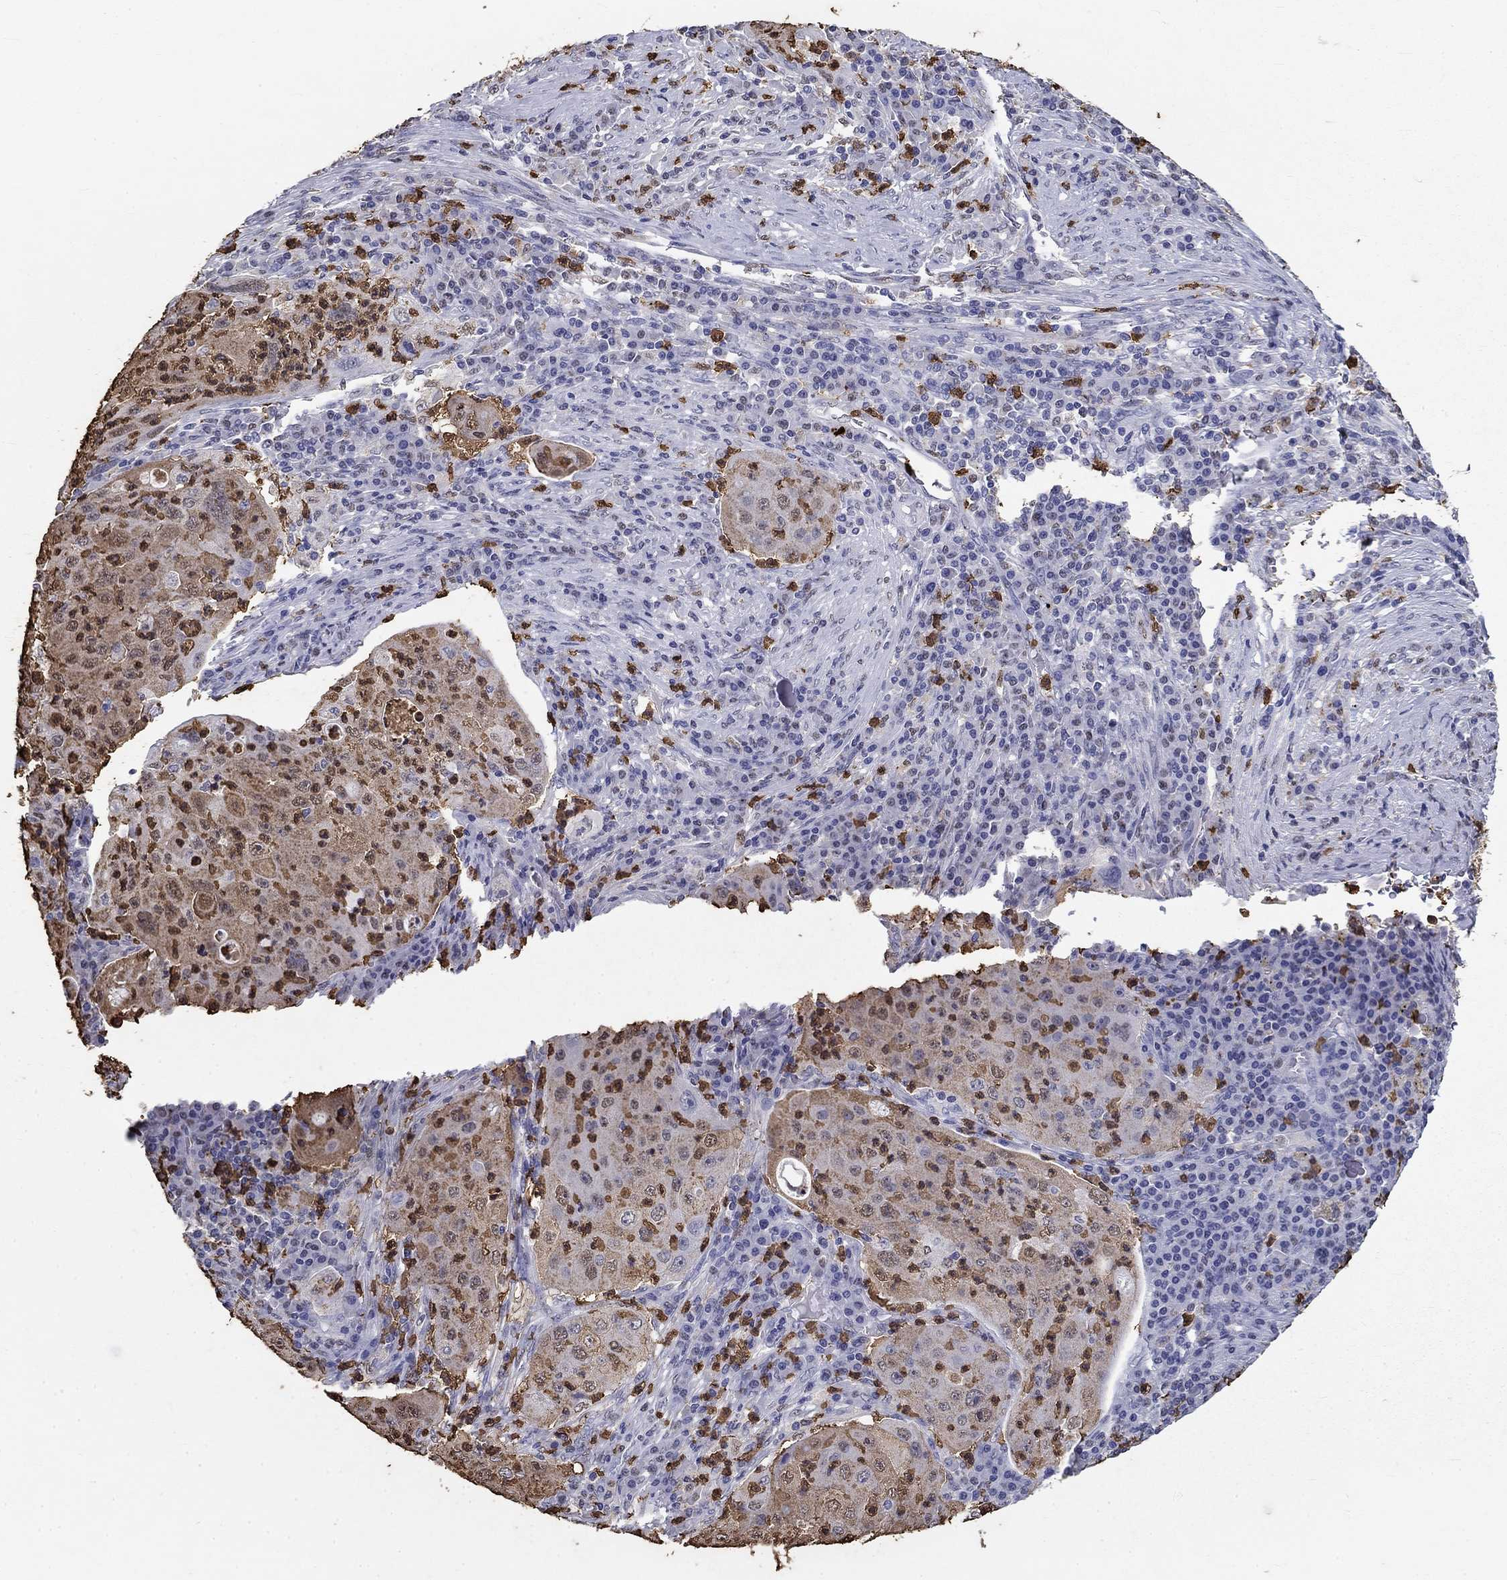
{"staining": {"intensity": "moderate", "quantity": "<25%", "location": "nuclear"}, "tissue": "lung cancer", "cell_type": "Tumor cells", "image_type": "cancer", "snomed": [{"axis": "morphology", "description": "Squamous cell carcinoma, NOS"}, {"axis": "topography", "description": "Lung"}], "caption": "Immunohistochemistry (IHC) (DAB) staining of human squamous cell carcinoma (lung) exhibits moderate nuclear protein positivity in about <25% of tumor cells.", "gene": "IGSF8", "patient": {"sex": "female", "age": 59}}